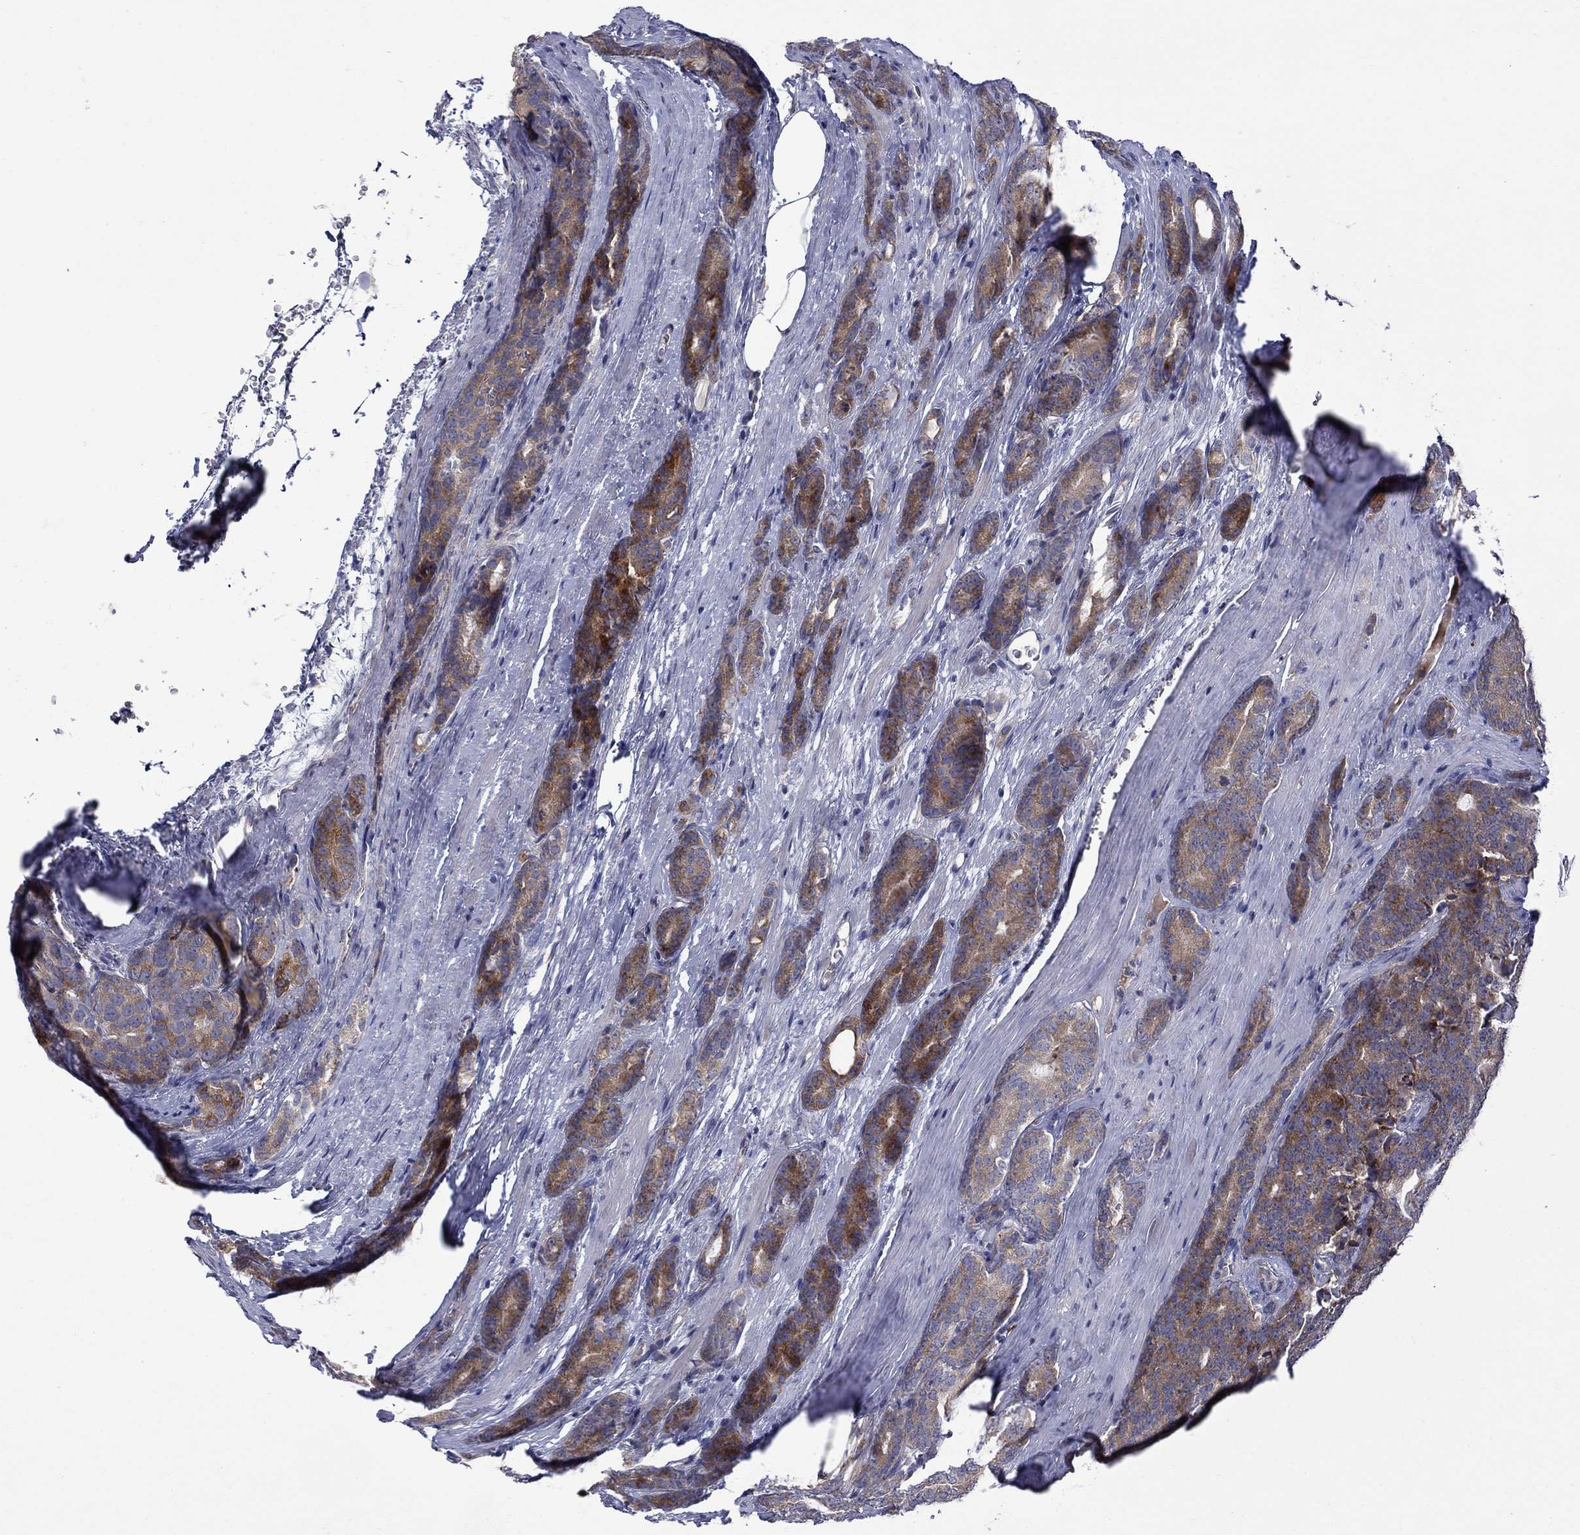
{"staining": {"intensity": "strong", "quantity": "25%-75%", "location": "cytoplasmic/membranous"}, "tissue": "prostate cancer", "cell_type": "Tumor cells", "image_type": "cancer", "snomed": [{"axis": "morphology", "description": "Adenocarcinoma, NOS"}, {"axis": "topography", "description": "Prostate"}], "caption": "This micrograph reveals immunohistochemistry staining of adenocarcinoma (prostate), with high strong cytoplasmic/membranous expression in approximately 25%-75% of tumor cells.", "gene": "ASNS", "patient": {"sex": "male", "age": 71}}